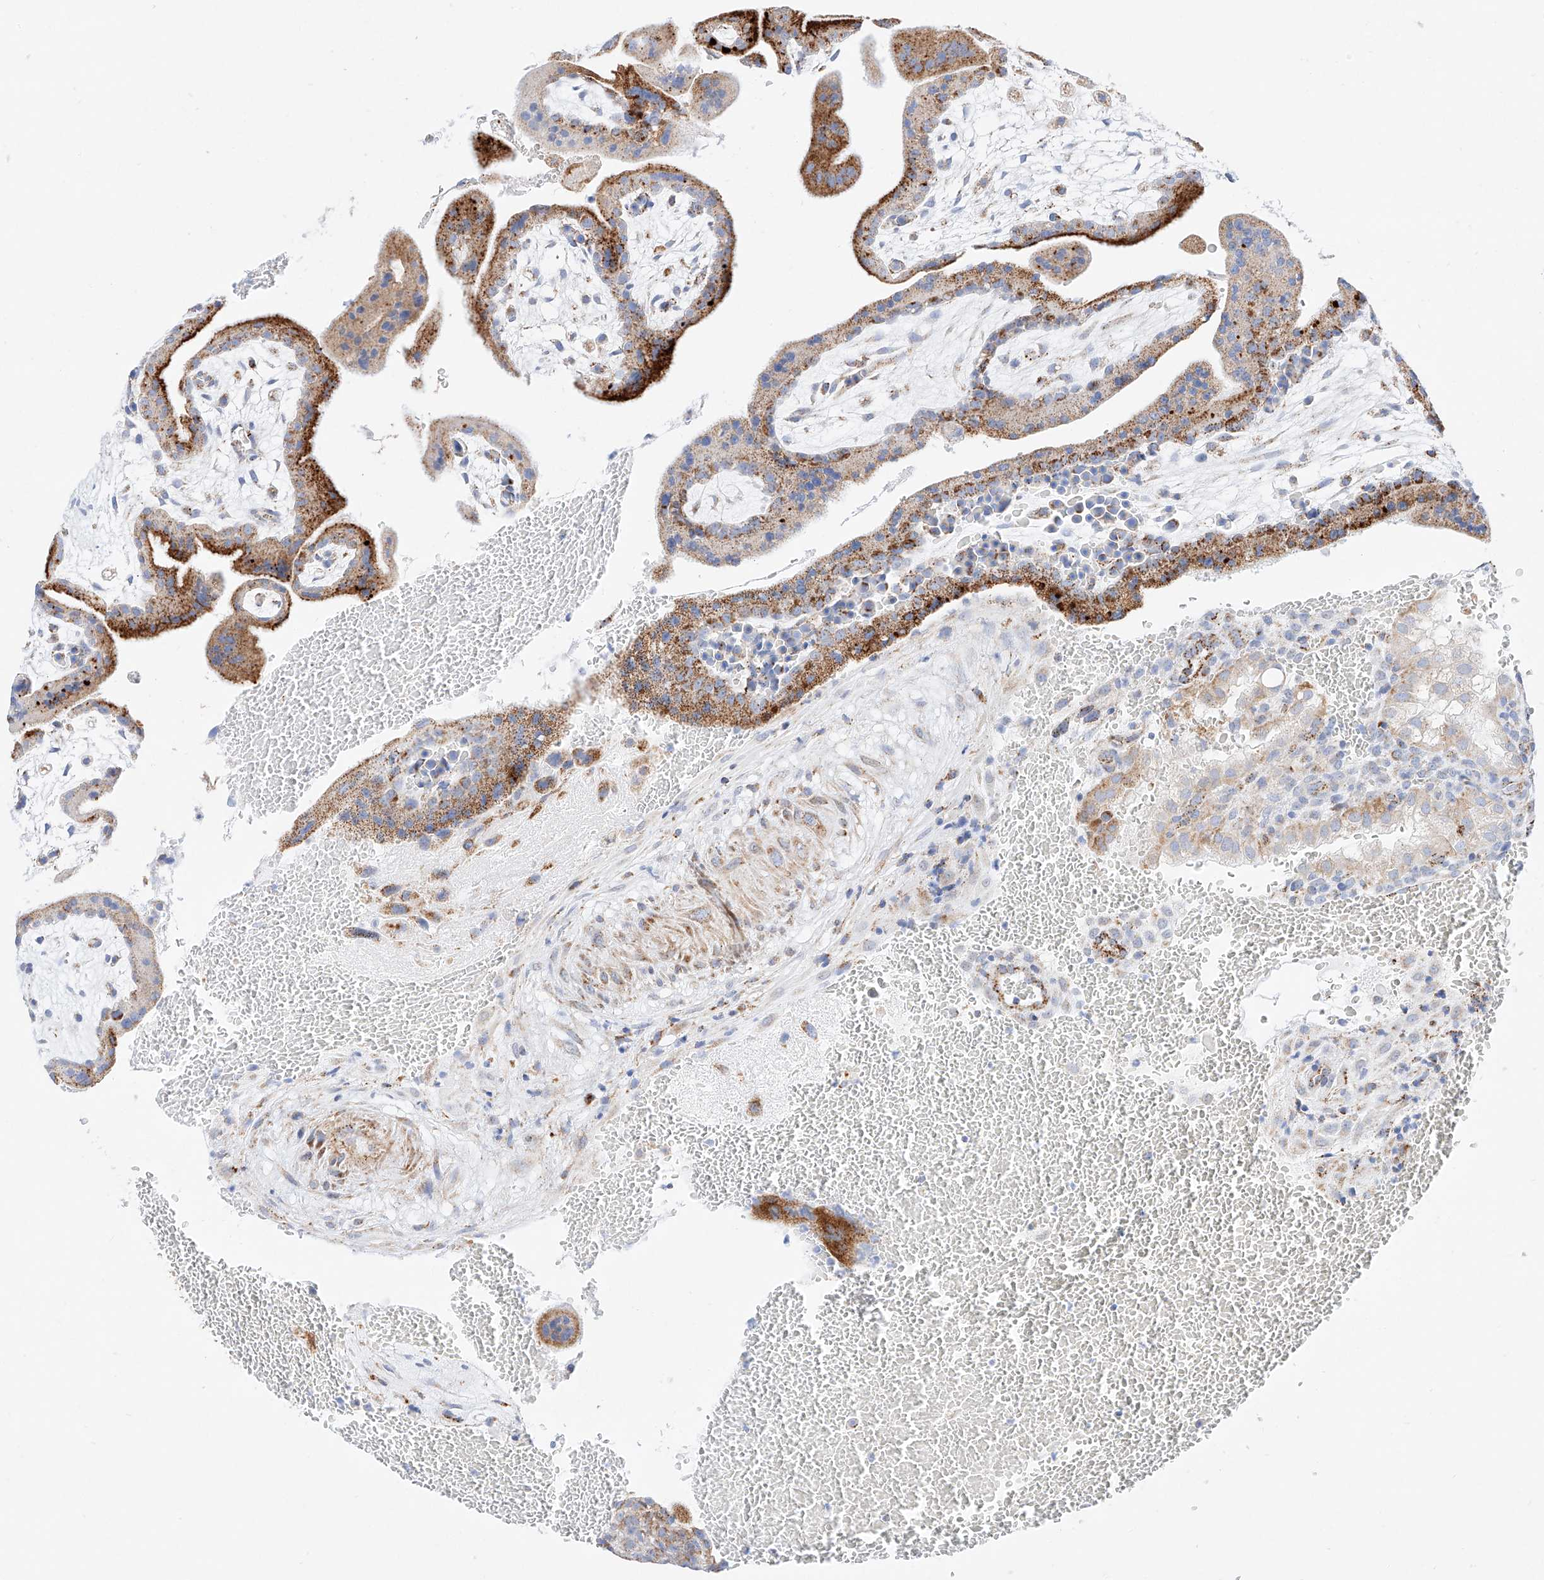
{"staining": {"intensity": "moderate", "quantity": "<25%", "location": "cytoplasmic/membranous"}, "tissue": "placenta", "cell_type": "Decidual cells", "image_type": "normal", "snomed": [{"axis": "morphology", "description": "Normal tissue, NOS"}, {"axis": "topography", "description": "Placenta"}], "caption": "Immunohistochemistry (IHC) photomicrograph of normal placenta: human placenta stained using immunohistochemistry reveals low levels of moderate protein expression localized specifically in the cytoplasmic/membranous of decidual cells, appearing as a cytoplasmic/membranous brown color.", "gene": "C6orf62", "patient": {"sex": "female", "age": 35}}